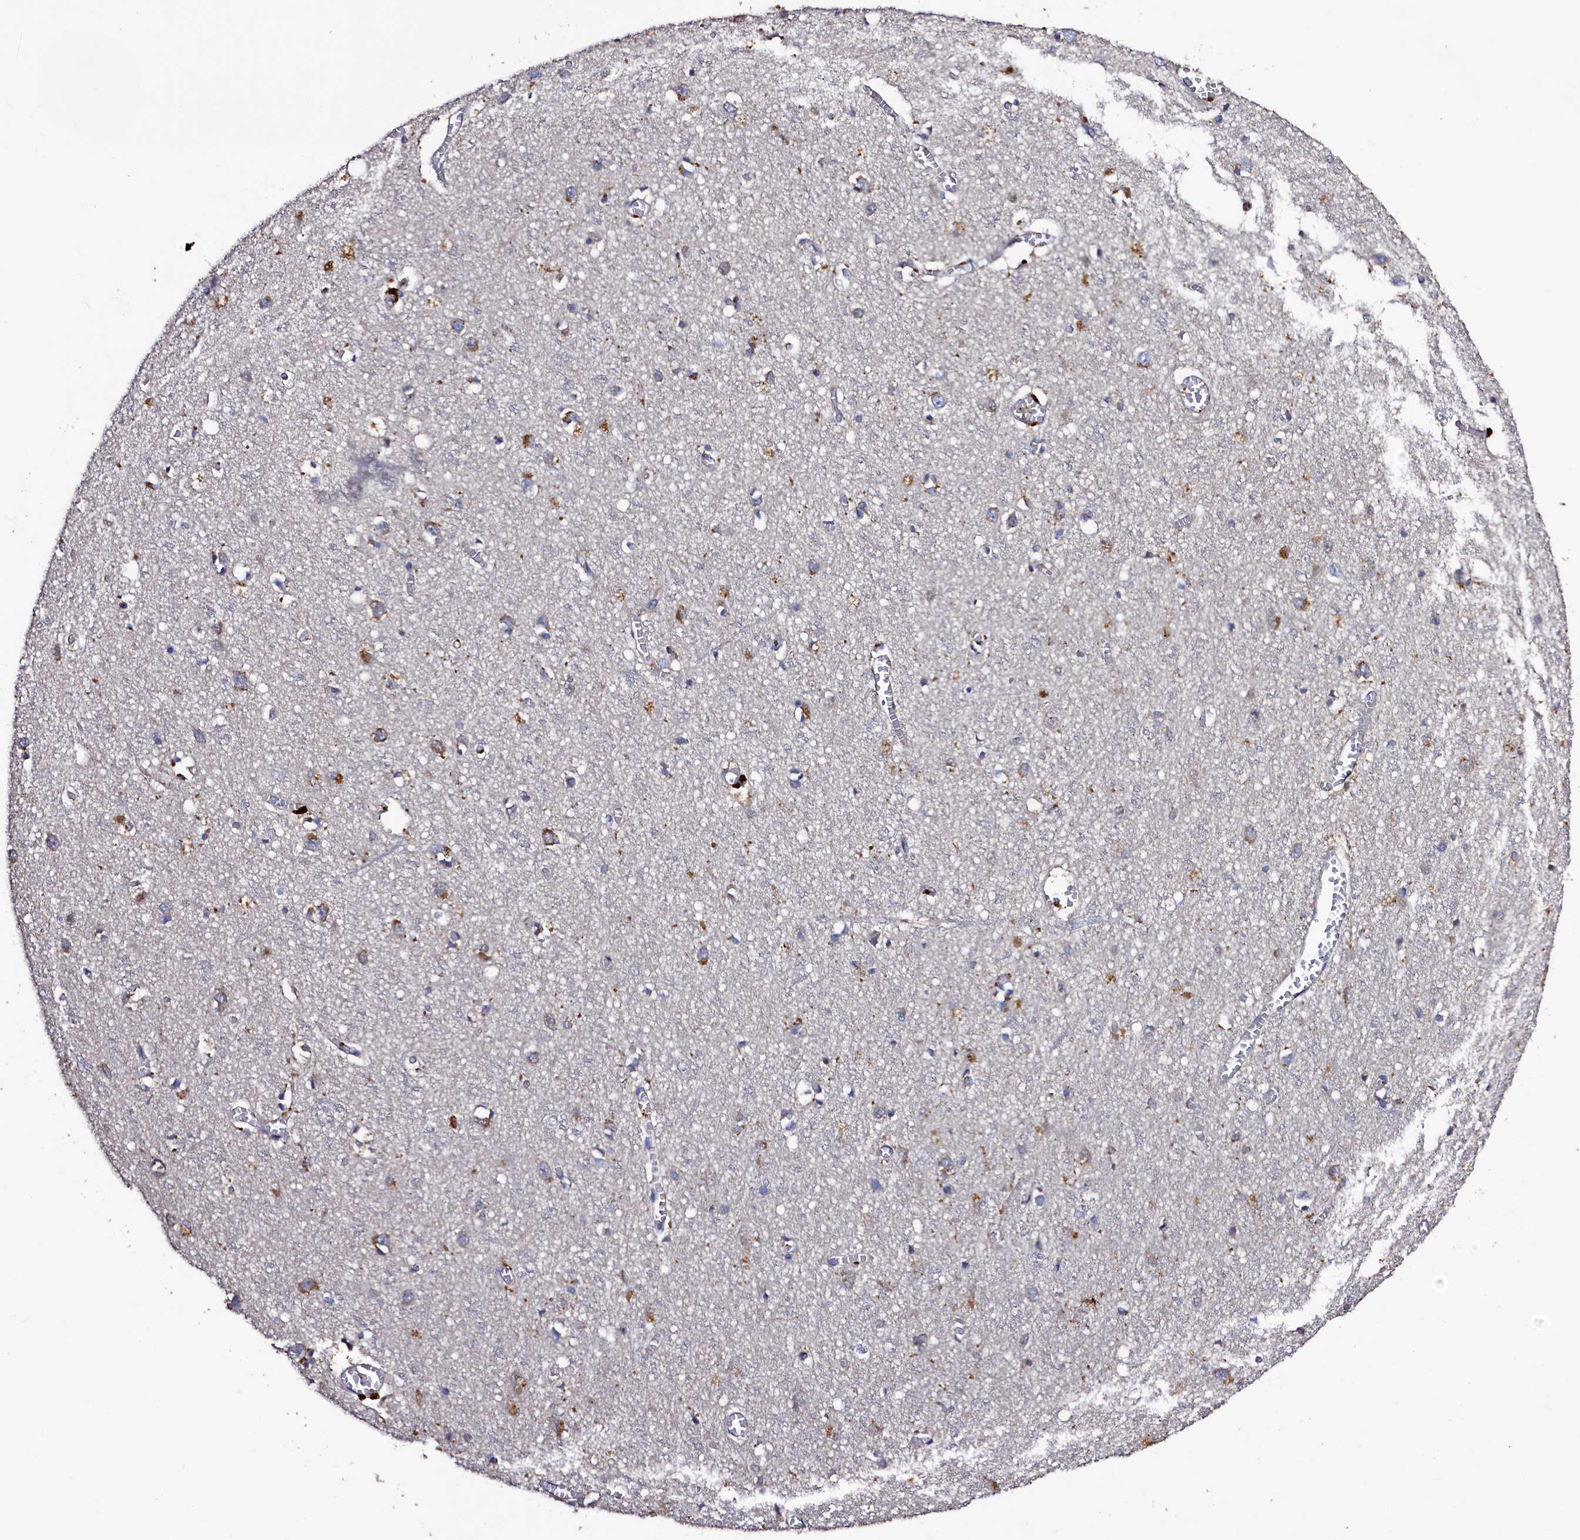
{"staining": {"intensity": "moderate", "quantity": "25%-75%", "location": "cytoplasmic/membranous"}, "tissue": "cerebral cortex", "cell_type": "Endothelial cells", "image_type": "normal", "snomed": [{"axis": "morphology", "description": "Normal tissue, NOS"}, {"axis": "topography", "description": "Cerebral cortex"}], "caption": "Immunohistochemistry (IHC) histopathology image of normal cerebral cortex stained for a protein (brown), which exhibits medium levels of moderate cytoplasmic/membranous positivity in about 25%-75% of endothelial cells.", "gene": "TK2", "patient": {"sex": "female", "age": 64}}